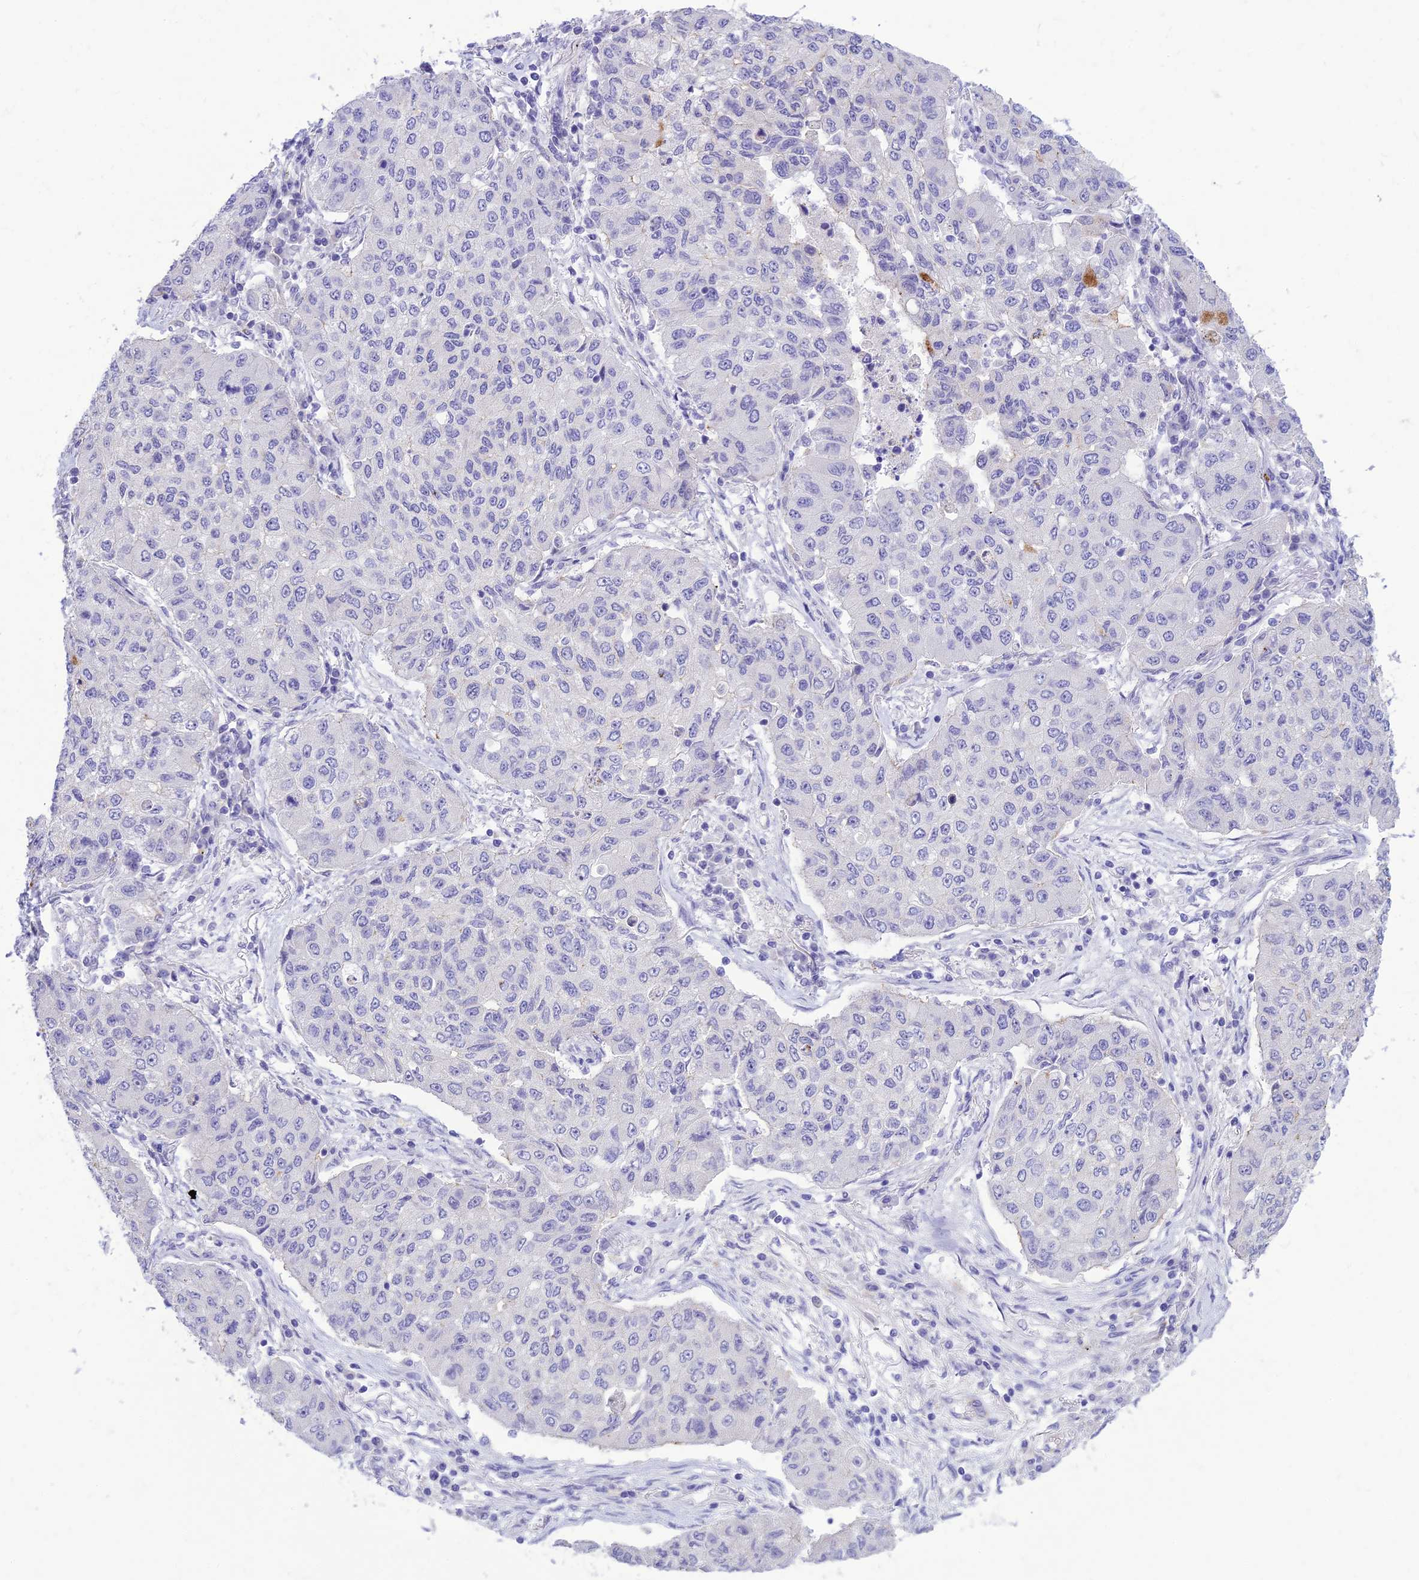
{"staining": {"intensity": "negative", "quantity": "none", "location": "none"}, "tissue": "lung cancer", "cell_type": "Tumor cells", "image_type": "cancer", "snomed": [{"axis": "morphology", "description": "Squamous cell carcinoma, NOS"}, {"axis": "topography", "description": "Lung"}], "caption": "Tumor cells show no significant positivity in squamous cell carcinoma (lung).", "gene": "DHDH", "patient": {"sex": "male", "age": 74}}